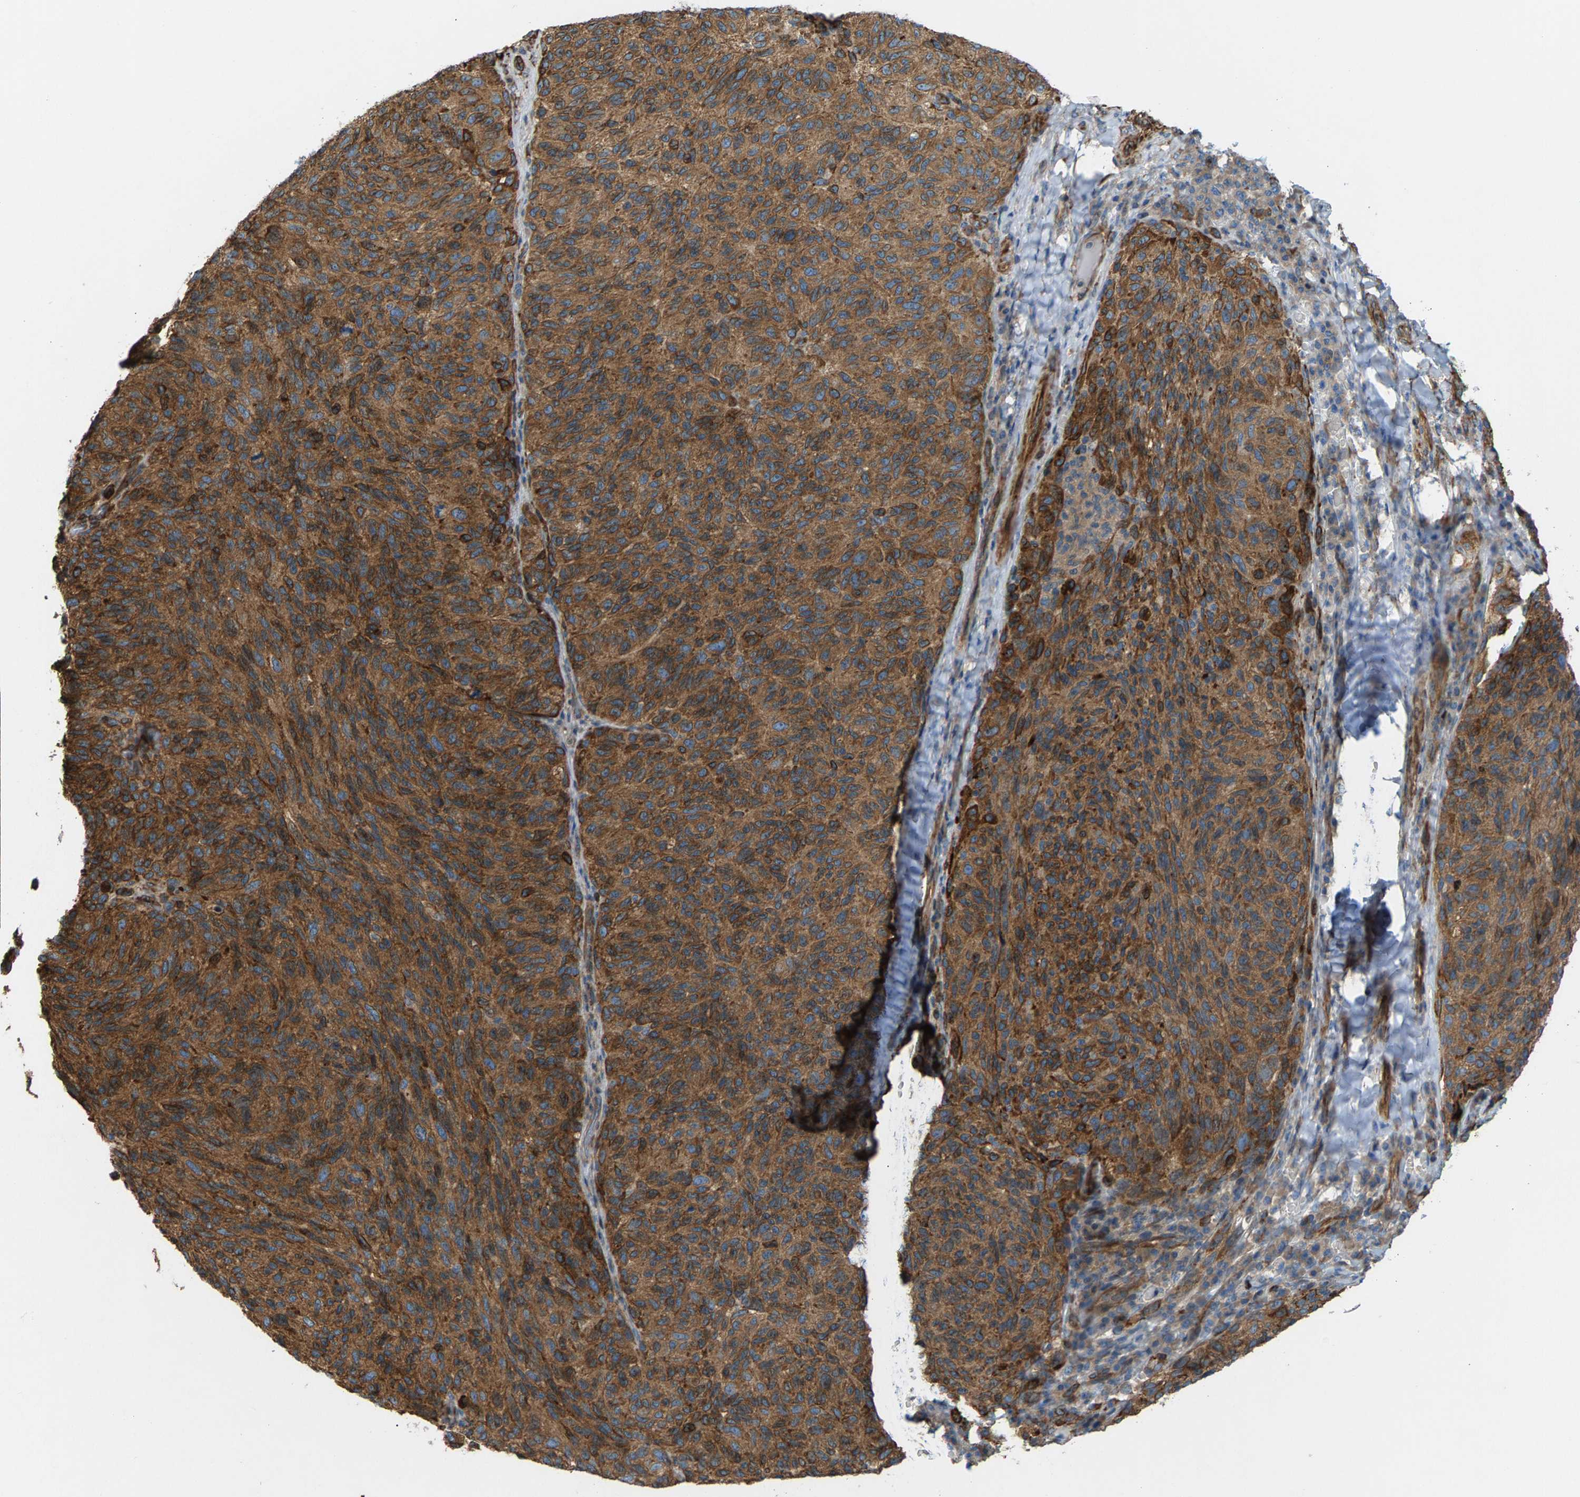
{"staining": {"intensity": "moderate", "quantity": ">75%", "location": "cytoplasmic/membranous"}, "tissue": "melanoma", "cell_type": "Tumor cells", "image_type": "cancer", "snomed": [{"axis": "morphology", "description": "Malignant melanoma, NOS"}, {"axis": "topography", "description": "Skin"}], "caption": "Malignant melanoma stained with a brown dye shows moderate cytoplasmic/membranous positive staining in approximately >75% of tumor cells.", "gene": "PDCL", "patient": {"sex": "female", "age": 73}}